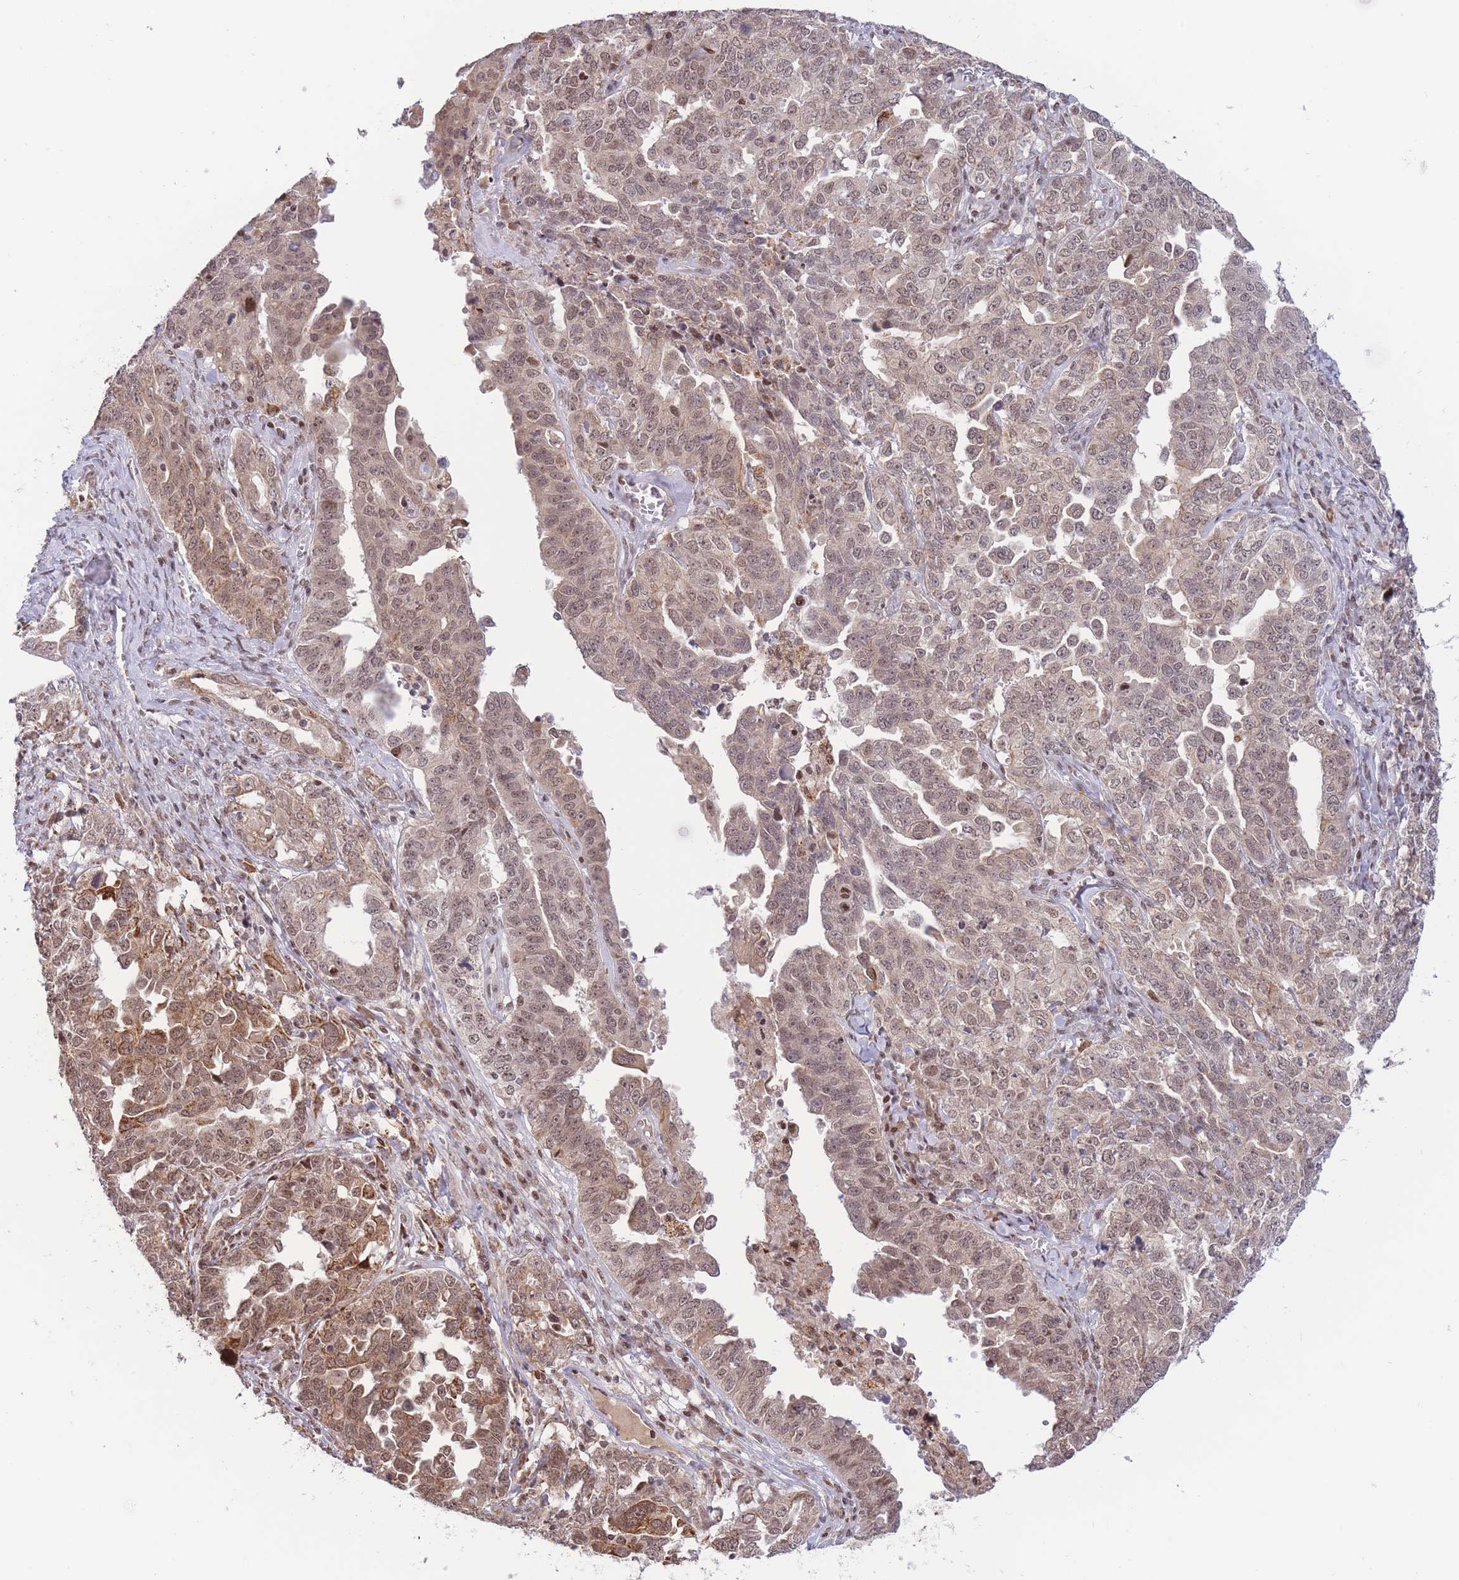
{"staining": {"intensity": "moderate", "quantity": "25%-75%", "location": "cytoplasmic/membranous,nuclear"}, "tissue": "ovarian cancer", "cell_type": "Tumor cells", "image_type": "cancer", "snomed": [{"axis": "morphology", "description": "Carcinoma, endometroid"}, {"axis": "topography", "description": "Ovary"}], "caption": "Immunohistochemistry of ovarian cancer displays medium levels of moderate cytoplasmic/membranous and nuclear expression in approximately 25%-75% of tumor cells.", "gene": "TARBP2", "patient": {"sex": "female", "age": 62}}